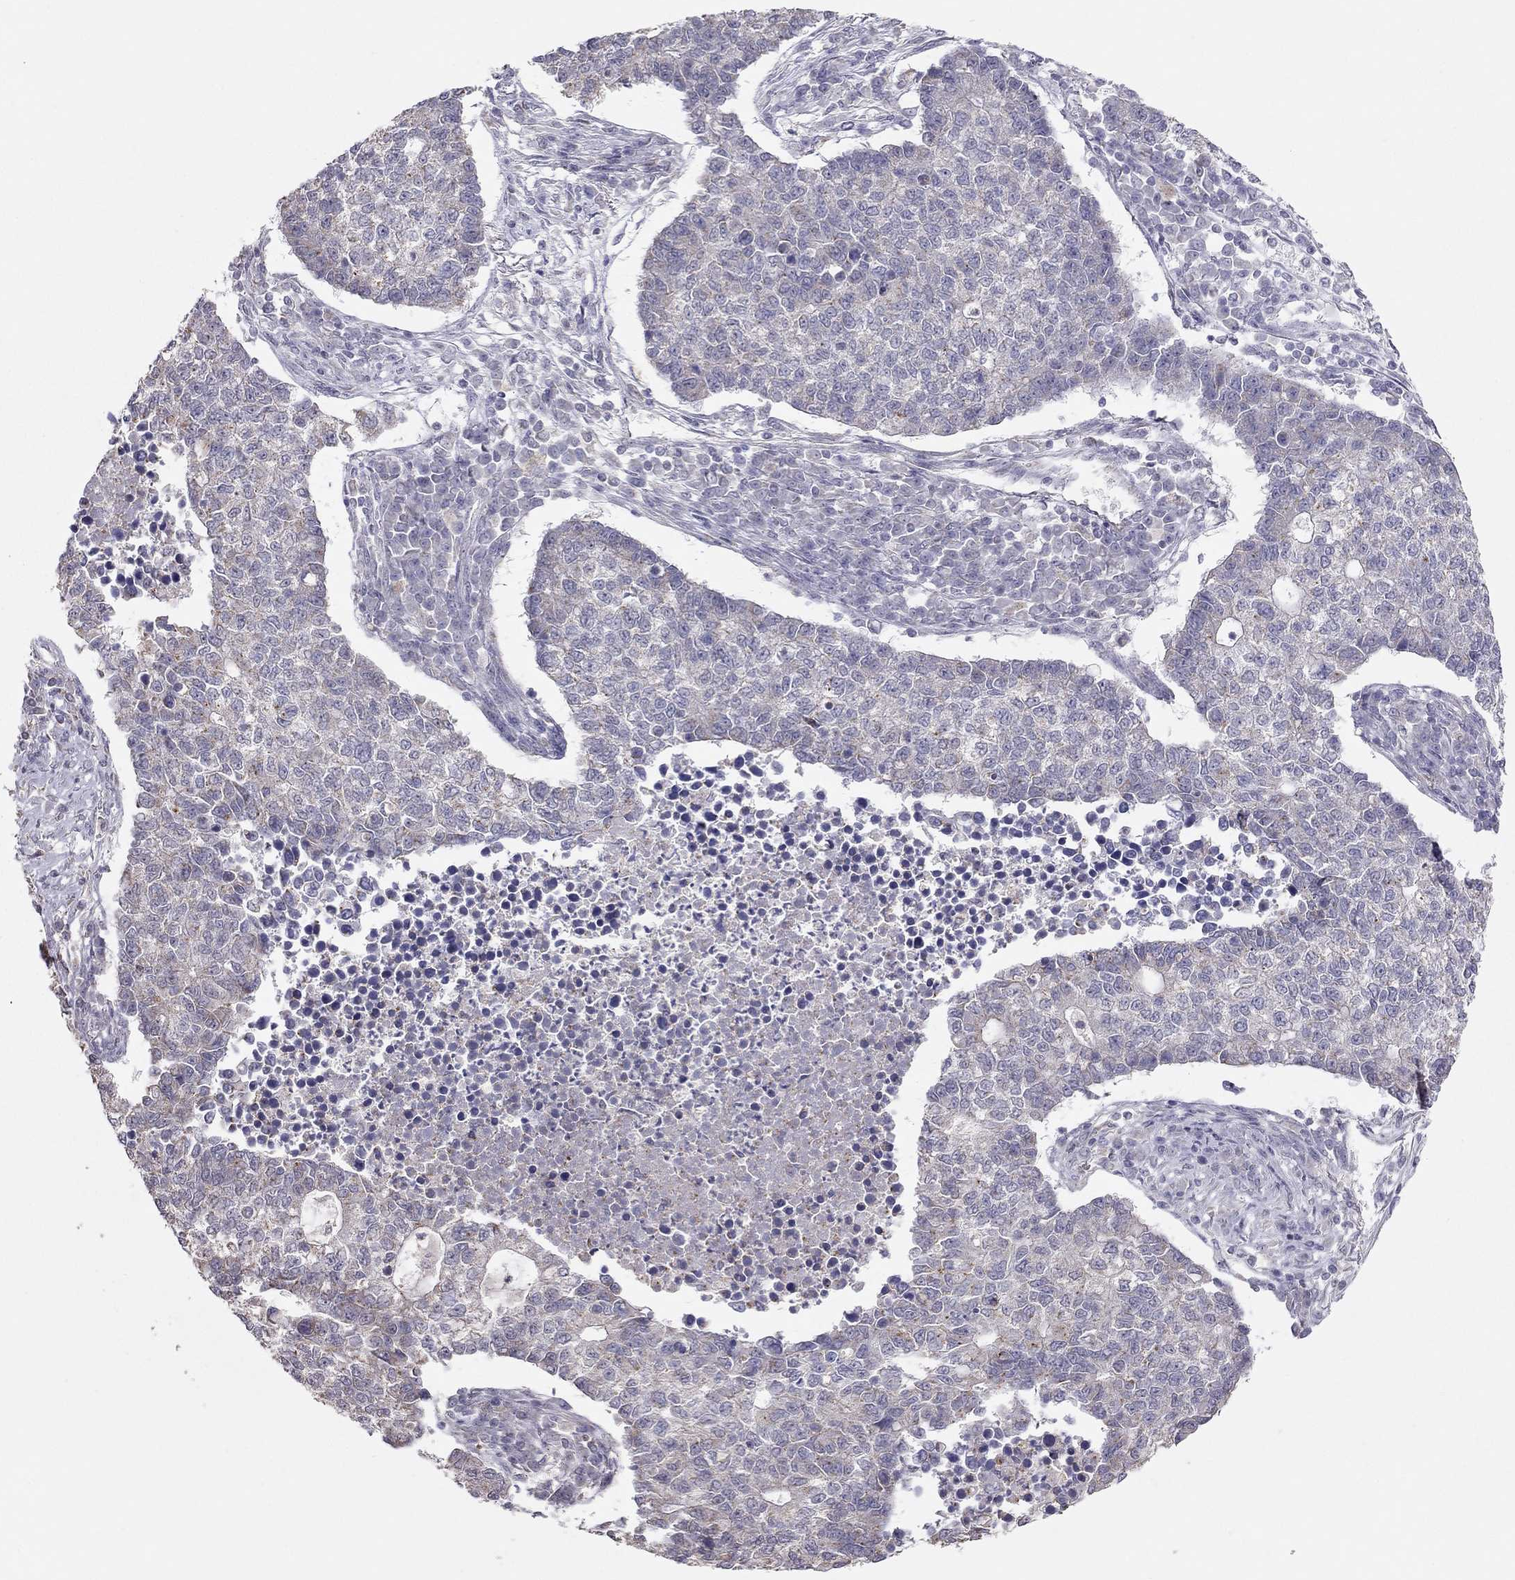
{"staining": {"intensity": "negative", "quantity": "none", "location": "none"}, "tissue": "lung cancer", "cell_type": "Tumor cells", "image_type": "cancer", "snomed": [{"axis": "morphology", "description": "Adenocarcinoma, NOS"}, {"axis": "topography", "description": "Lung"}], "caption": "The immunohistochemistry (IHC) photomicrograph has no significant staining in tumor cells of adenocarcinoma (lung) tissue.", "gene": "LRIT3", "patient": {"sex": "male", "age": 57}}